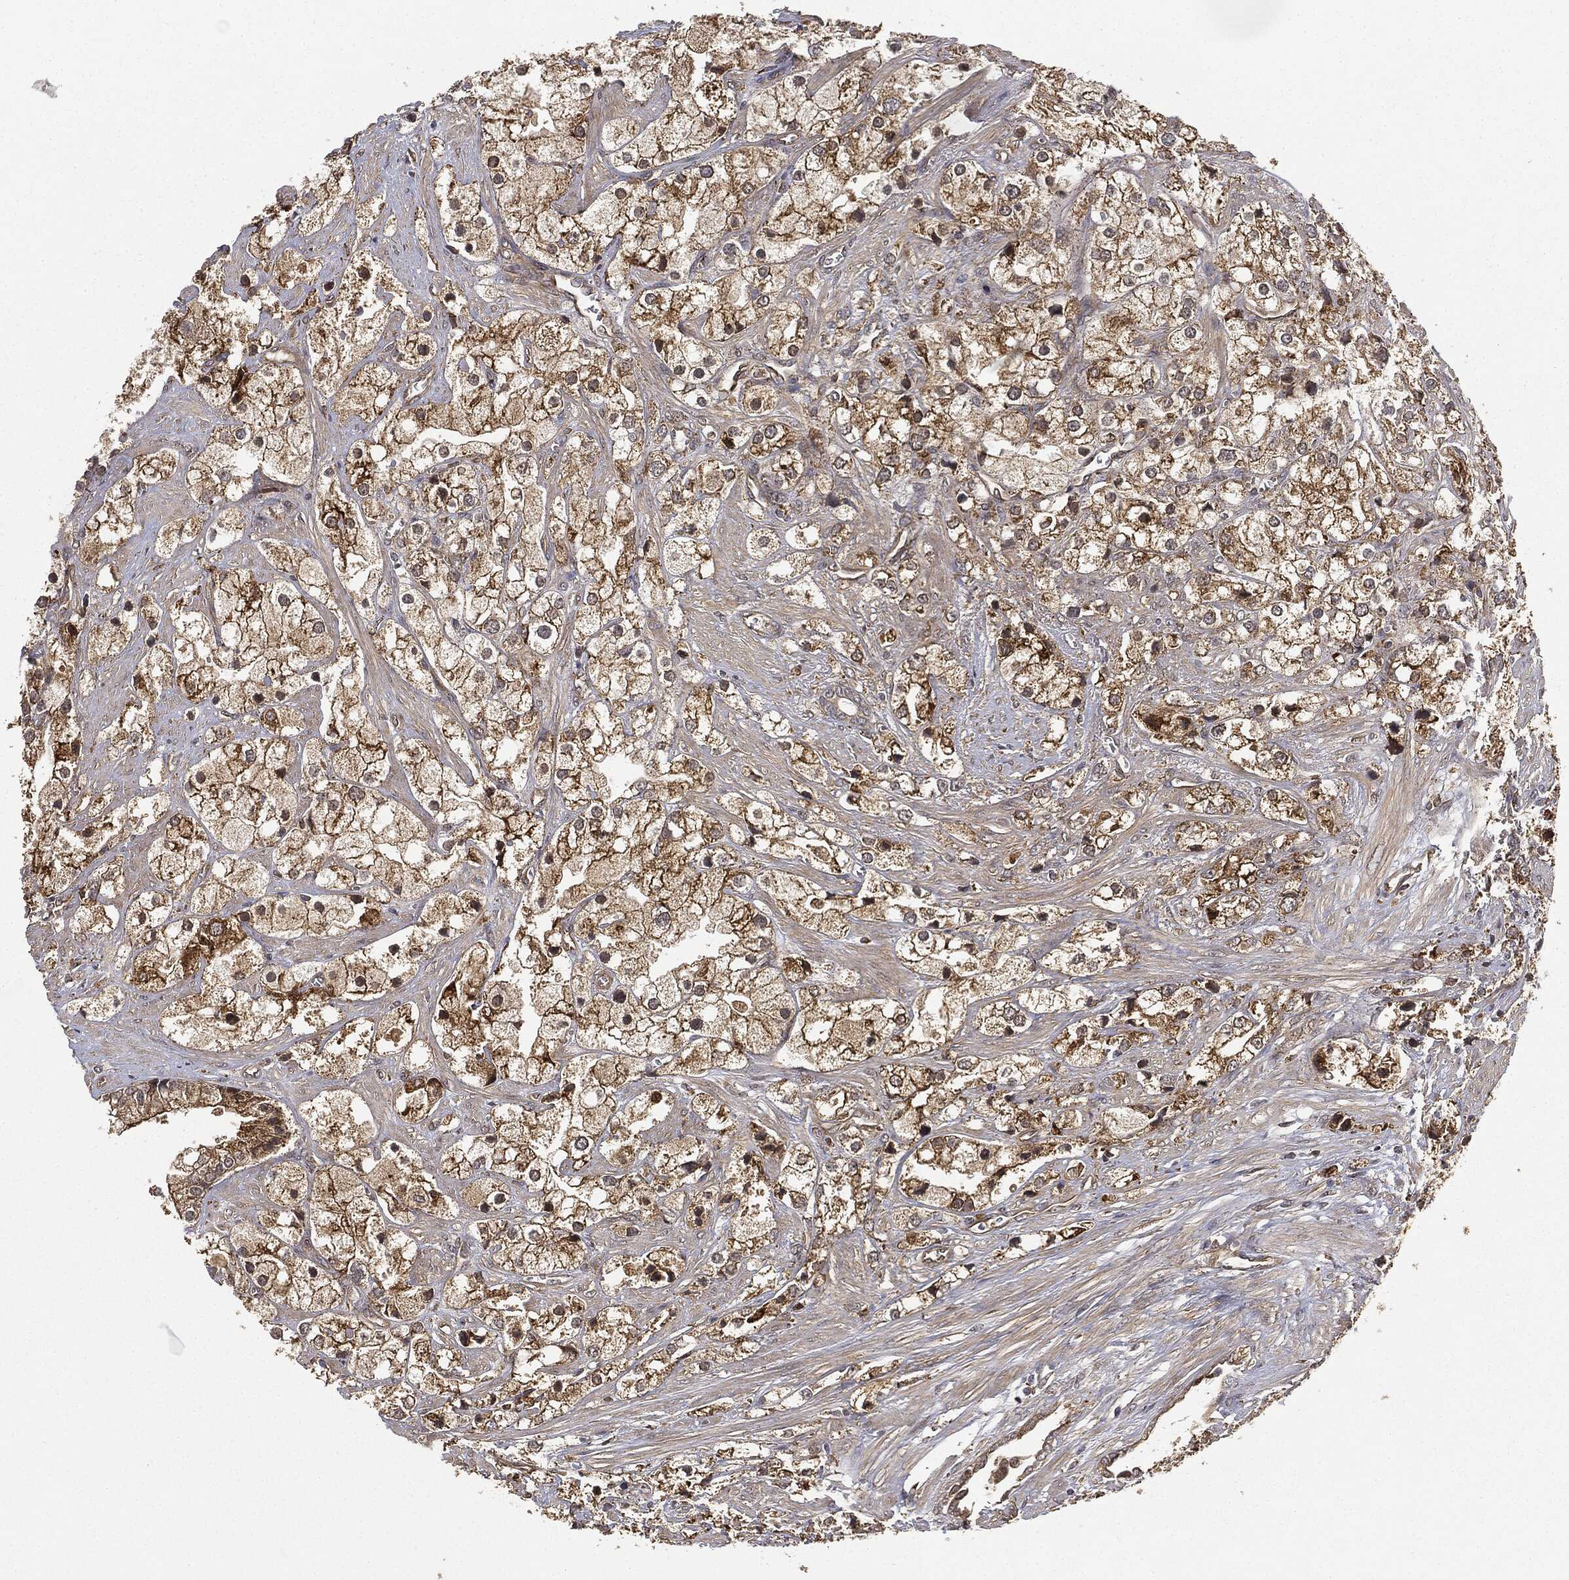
{"staining": {"intensity": "moderate", "quantity": ">75%", "location": "cytoplasmic/membranous"}, "tissue": "prostate cancer", "cell_type": "Tumor cells", "image_type": "cancer", "snomed": [{"axis": "morphology", "description": "Adenocarcinoma, NOS"}, {"axis": "topography", "description": "Prostate and seminal vesicle, NOS"}, {"axis": "topography", "description": "Prostate"}], "caption": "Human prostate adenocarcinoma stained for a protein (brown) exhibits moderate cytoplasmic/membranous positive positivity in about >75% of tumor cells.", "gene": "MIER2", "patient": {"sex": "male", "age": 79}}